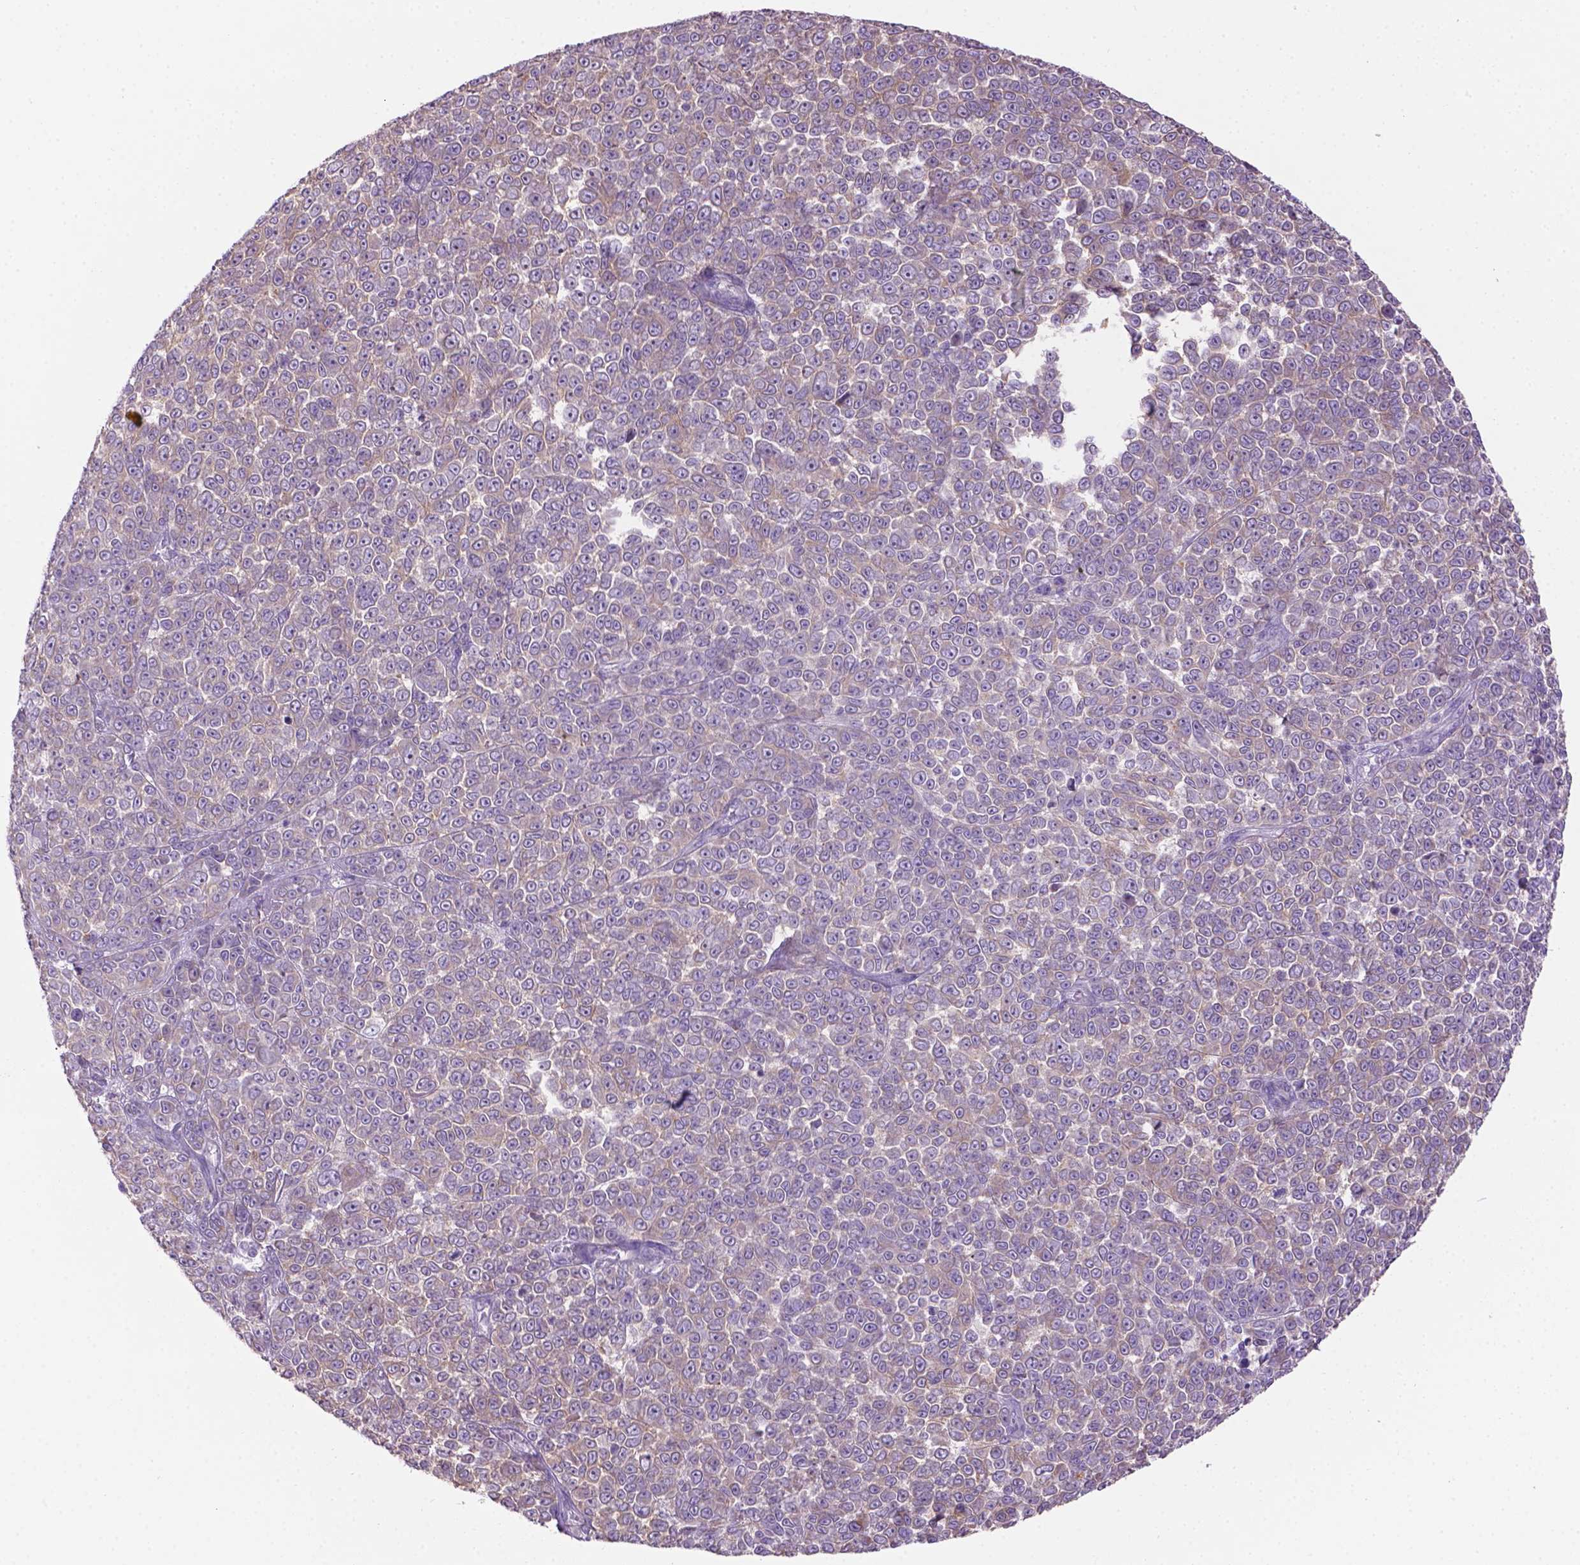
{"staining": {"intensity": "negative", "quantity": "none", "location": "none"}, "tissue": "melanoma", "cell_type": "Tumor cells", "image_type": "cancer", "snomed": [{"axis": "morphology", "description": "Malignant melanoma, NOS"}, {"axis": "topography", "description": "Skin"}], "caption": "IHC micrograph of malignant melanoma stained for a protein (brown), which exhibits no staining in tumor cells.", "gene": "CDH7", "patient": {"sex": "female", "age": 95}}